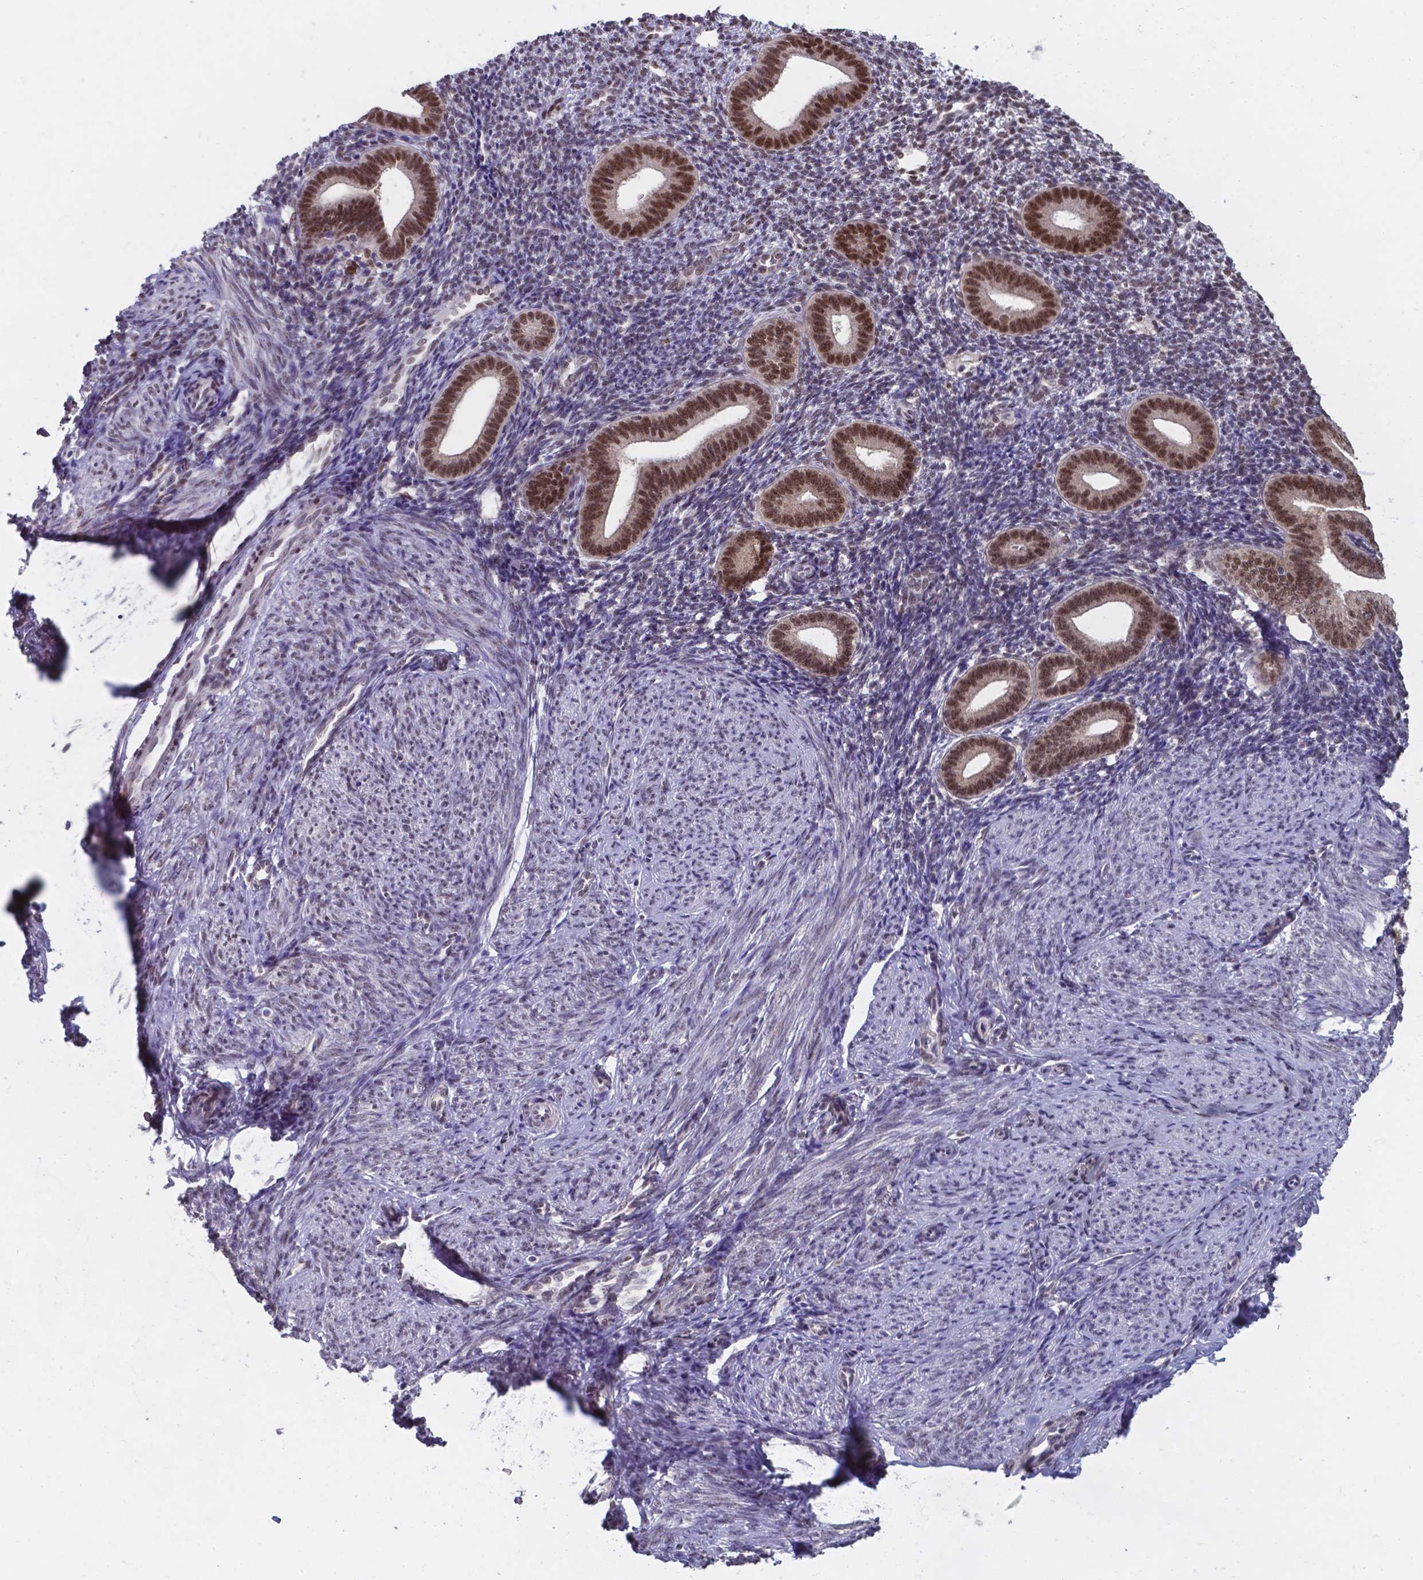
{"staining": {"intensity": "negative", "quantity": "none", "location": "none"}, "tissue": "endometrium", "cell_type": "Cells in endometrial stroma", "image_type": "normal", "snomed": [{"axis": "morphology", "description": "Normal tissue, NOS"}, {"axis": "topography", "description": "Endometrium"}], "caption": "High power microscopy micrograph of an IHC histopathology image of normal endometrium, revealing no significant staining in cells in endometrial stroma.", "gene": "UBE2E2", "patient": {"sex": "female", "age": 40}}